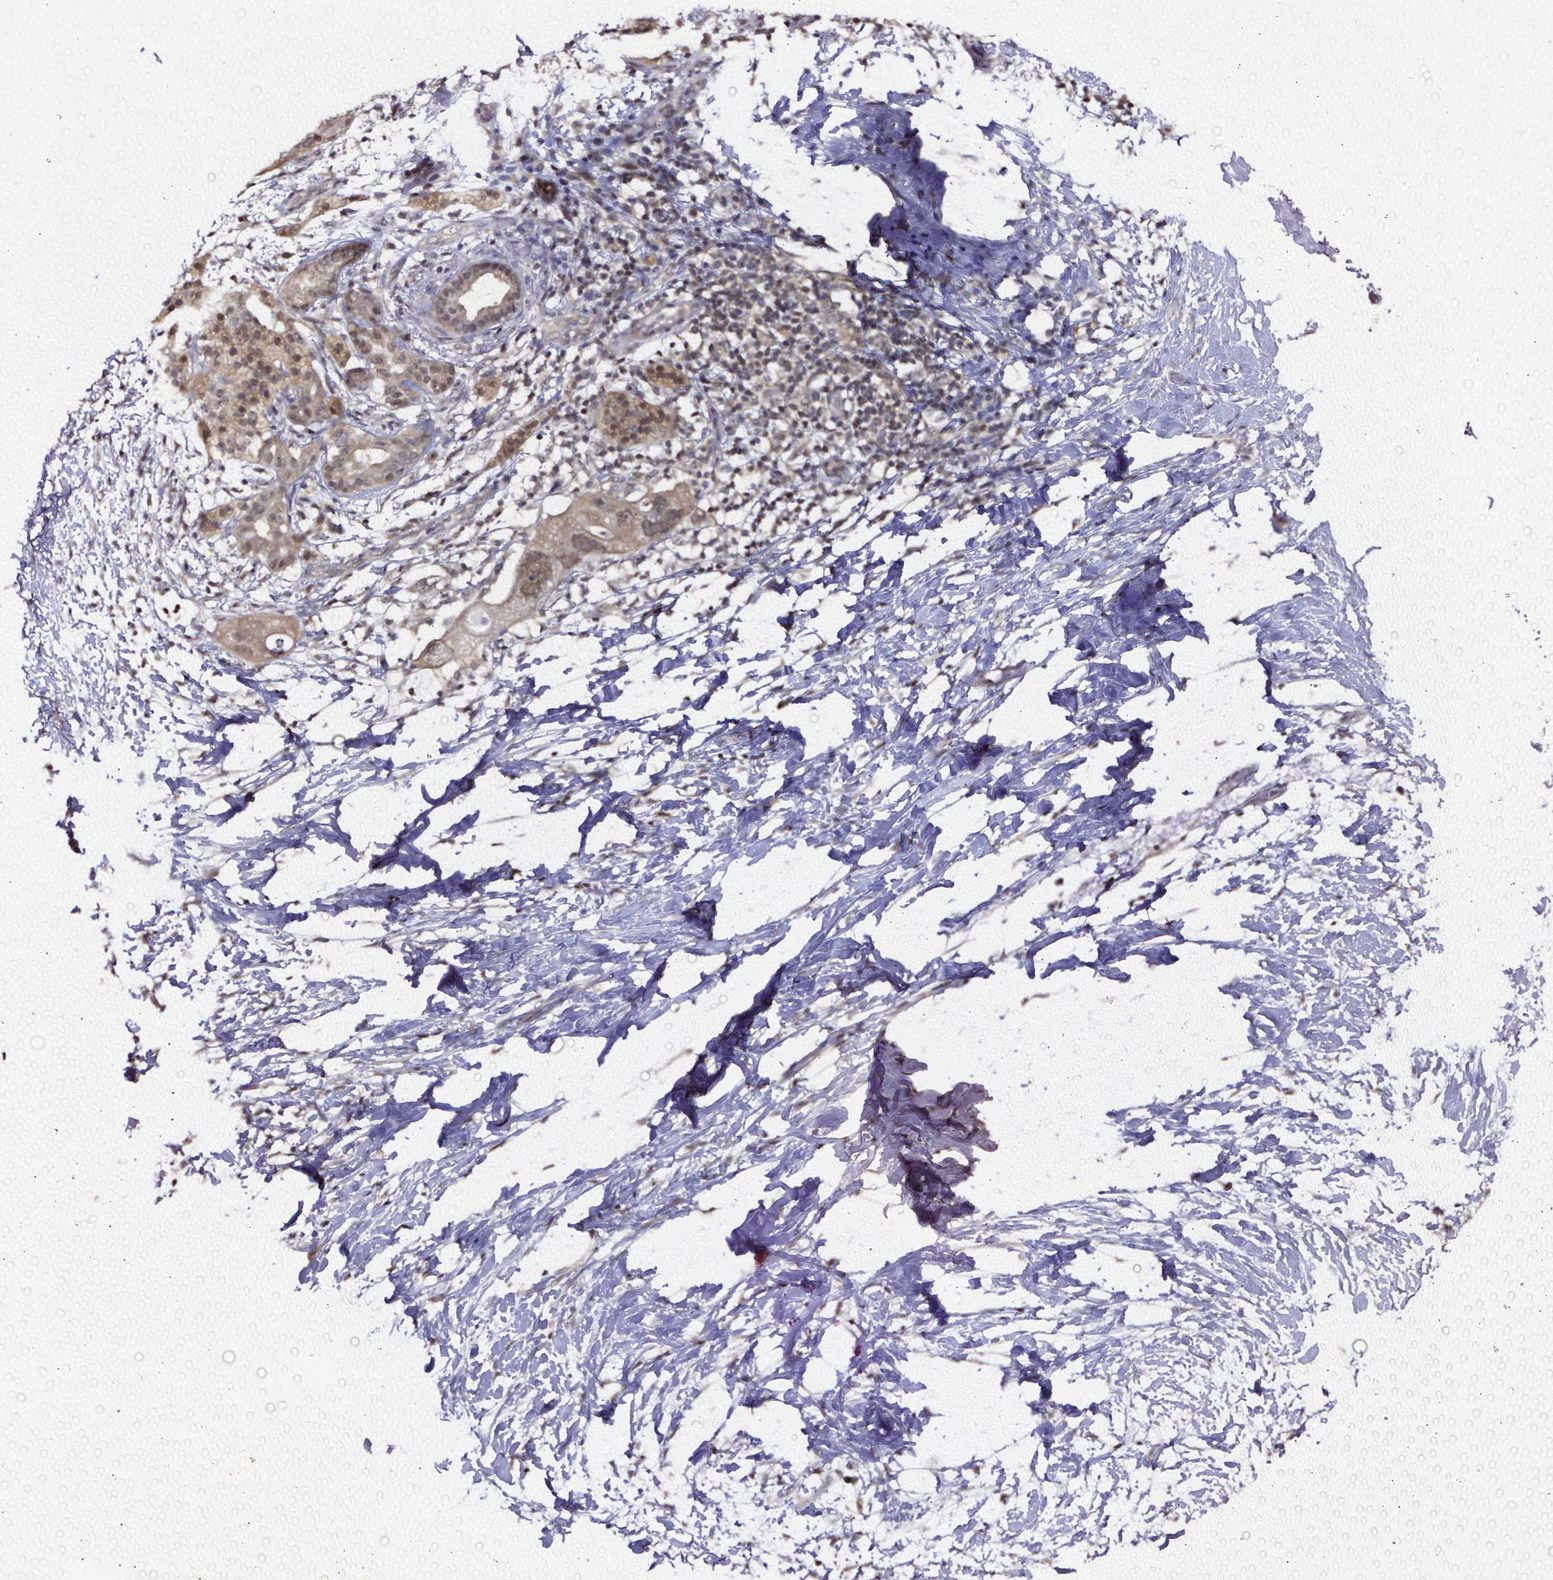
{"staining": {"intensity": "weak", "quantity": ">75%", "location": "cytoplasmic/membranous,nuclear"}, "tissue": "pancreatic cancer", "cell_type": "Tumor cells", "image_type": "cancer", "snomed": [{"axis": "morphology", "description": "Adenocarcinoma, NOS"}, {"axis": "topography", "description": "Pancreas"}], "caption": "Pancreatic adenocarcinoma was stained to show a protein in brown. There is low levels of weak cytoplasmic/membranous and nuclear expression in about >75% of tumor cells. (DAB (3,3'-diaminobenzidine) = brown stain, brightfield microscopy at high magnification).", "gene": "OTUB1", "patient": {"sex": "female", "age": 72}}